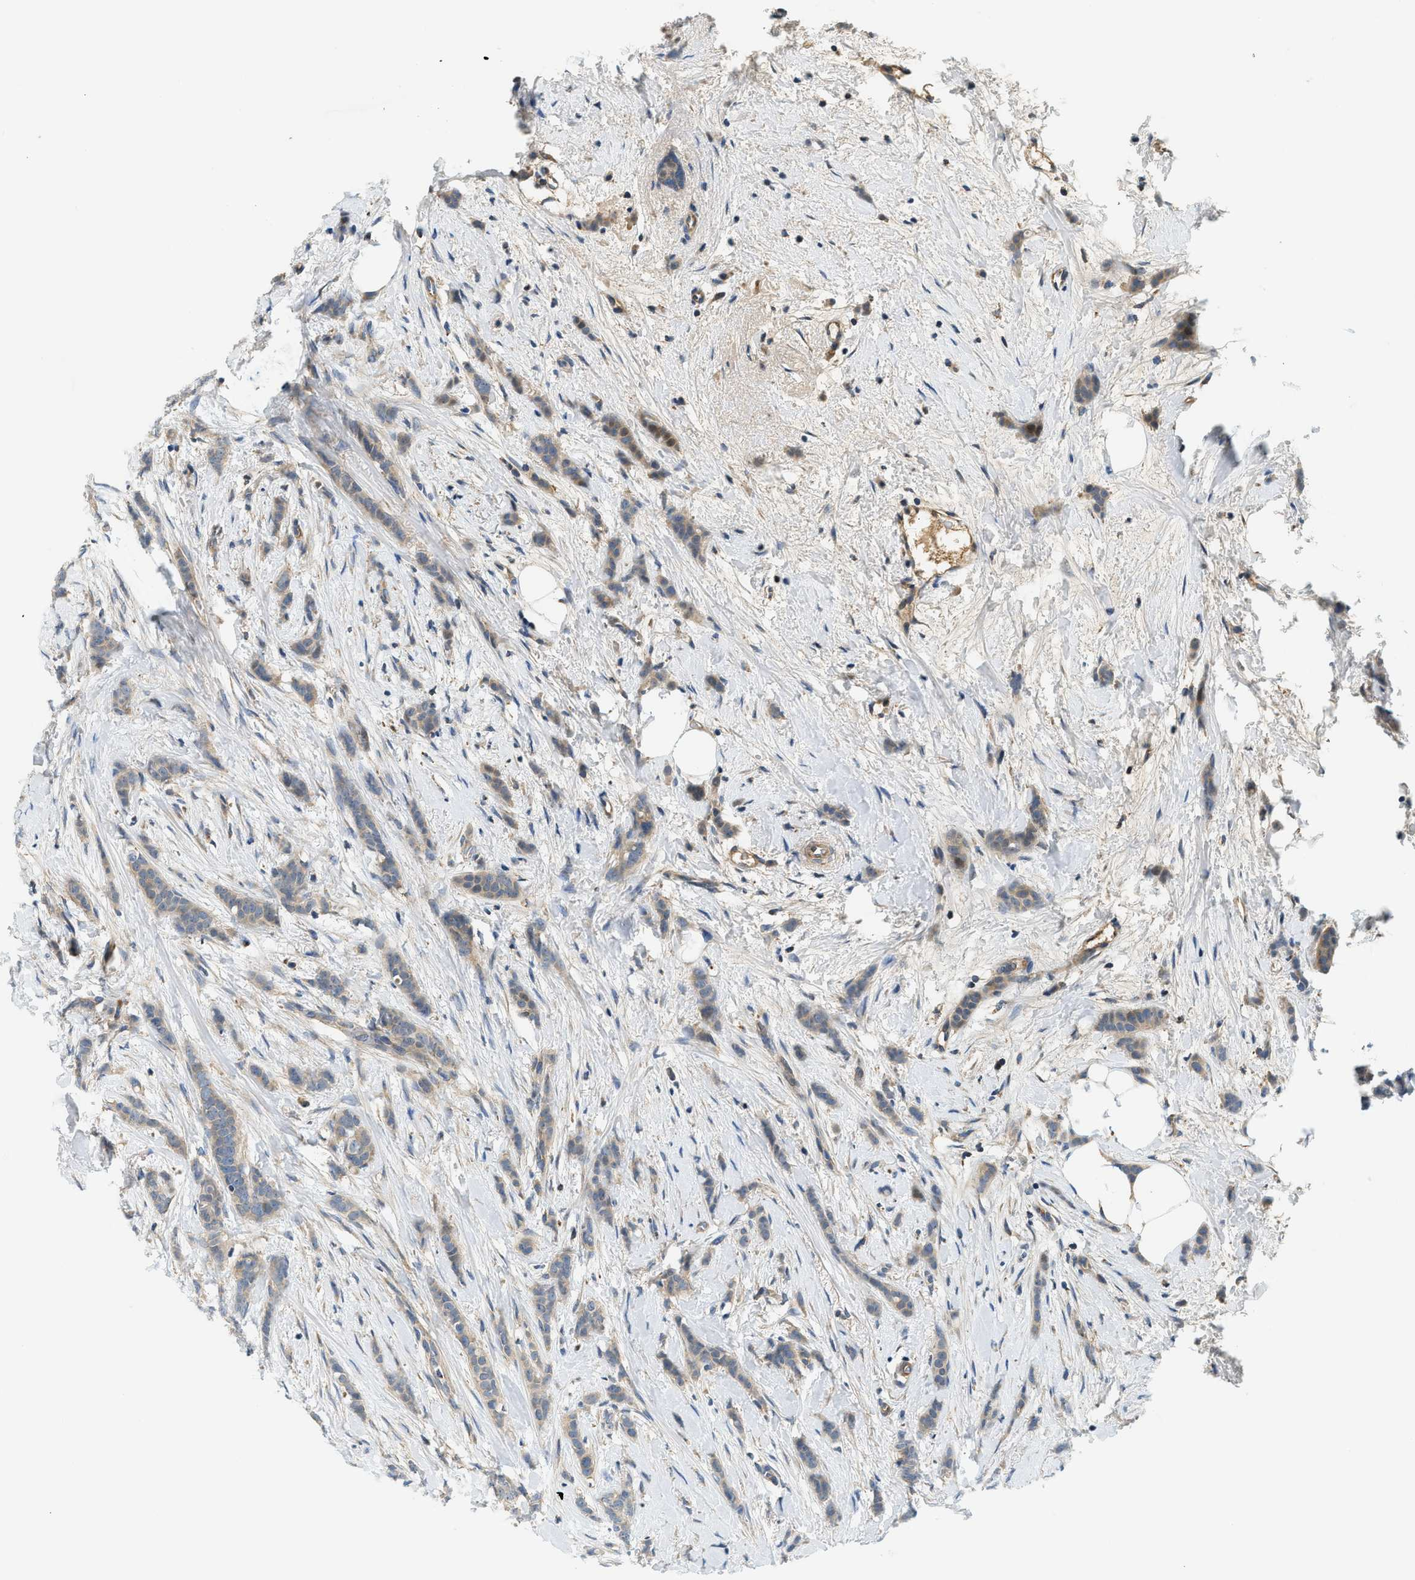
{"staining": {"intensity": "weak", "quantity": "25%-75%", "location": "cytoplasmic/membranous"}, "tissue": "breast cancer", "cell_type": "Tumor cells", "image_type": "cancer", "snomed": [{"axis": "morphology", "description": "Lobular carcinoma, in situ"}, {"axis": "morphology", "description": "Lobular carcinoma"}, {"axis": "topography", "description": "Breast"}], "caption": "Human lobular carcinoma (breast) stained with a protein marker displays weak staining in tumor cells.", "gene": "KCNK1", "patient": {"sex": "female", "age": 41}}